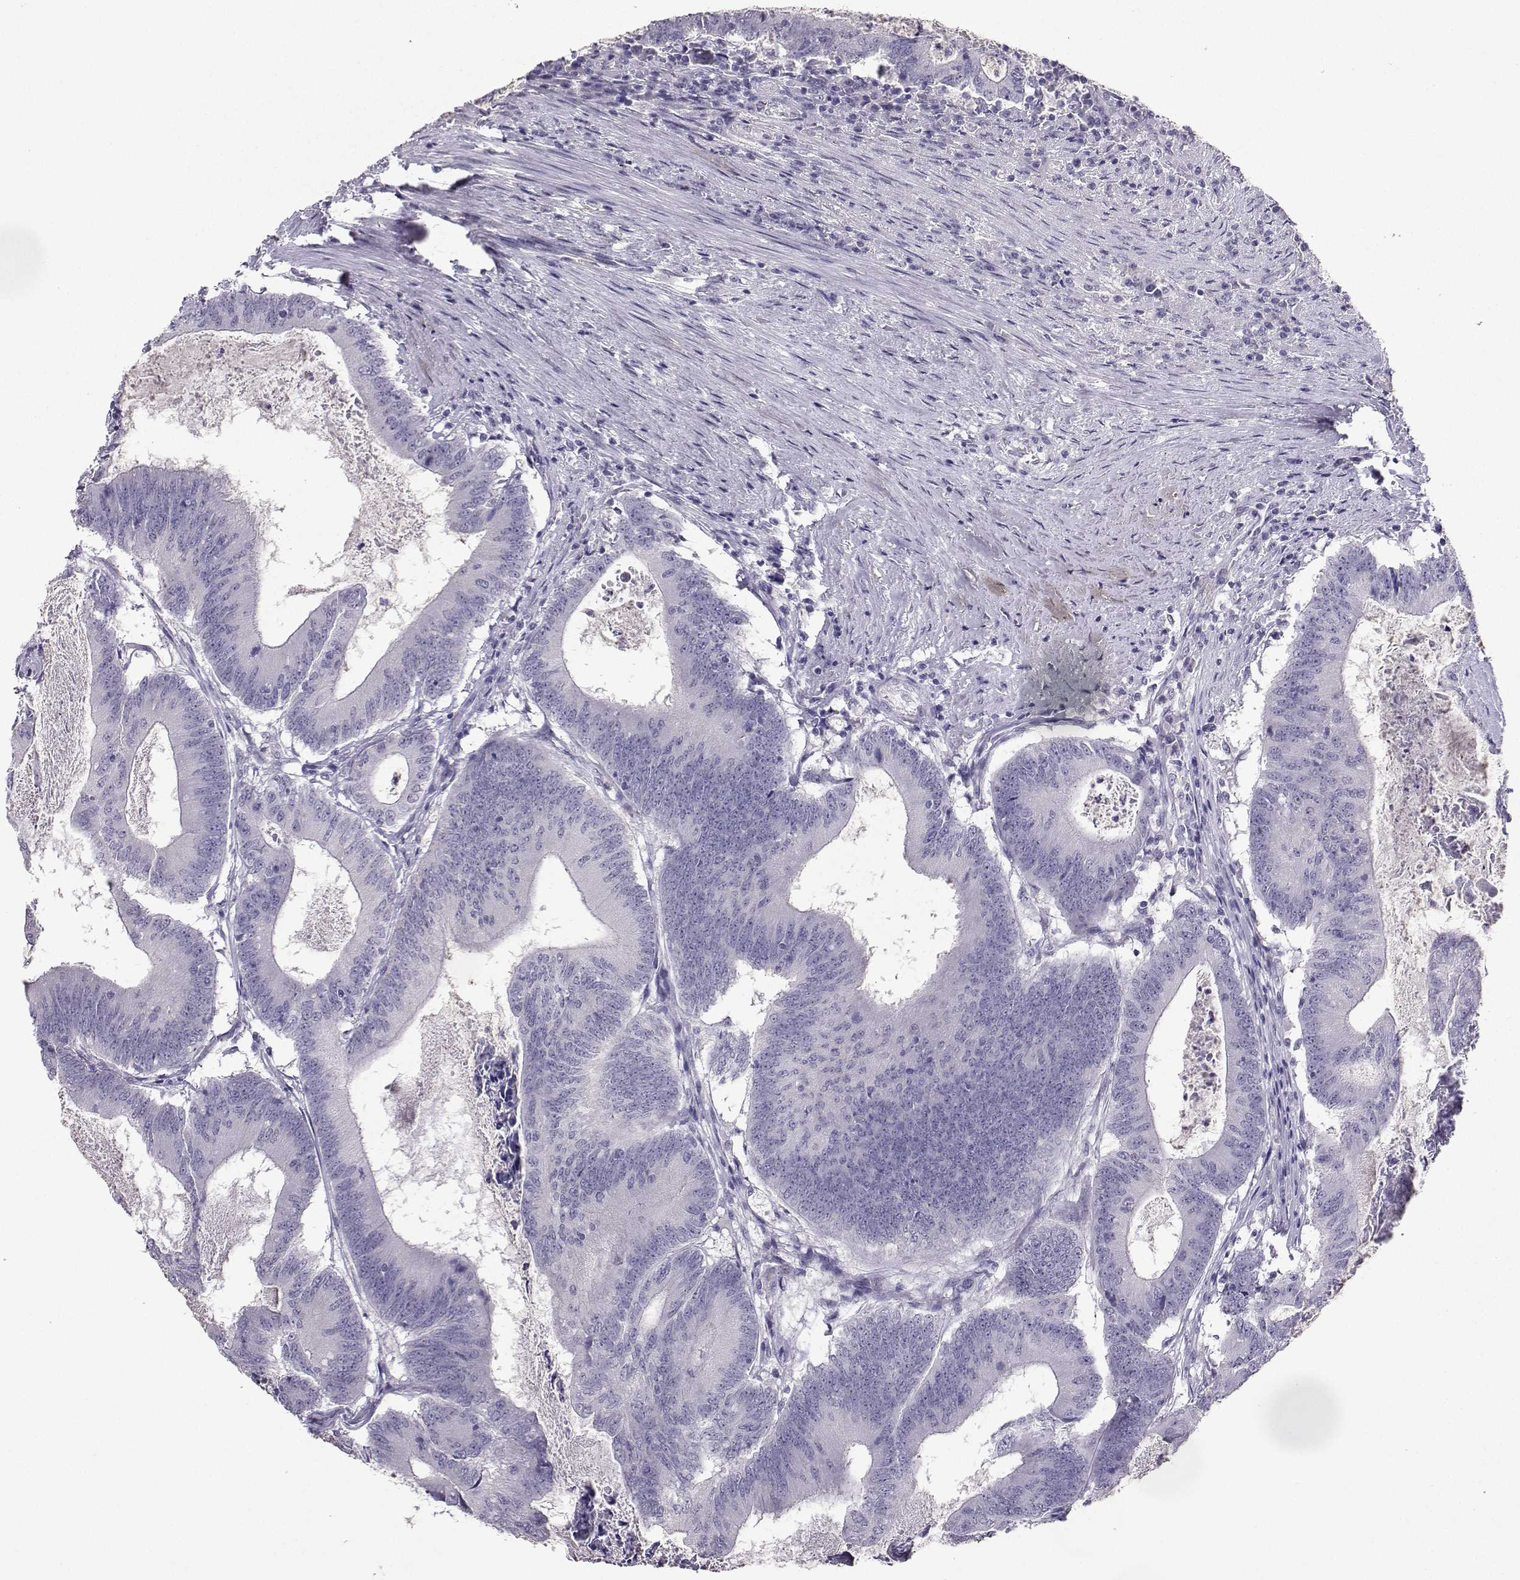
{"staining": {"intensity": "negative", "quantity": "none", "location": "none"}, "tissue": "colorectal cancer", "cell_type": "Tumor cells", "image_type": "cancer", "snomed": [{"axis": "morphology", "description": "Adenocarcinoma, NOS"}, {"axis": "topography", "description": "Colon"}], "caption": "This micrograph is of colorectal adenocarcinoma stained with immunohistochemistry to label a protein in brown with the nuclei are counter-stained blue. There is no expression in tumor cells.", "gene": "CARTPT", "patient": {"sex": "female", "age": 70}}